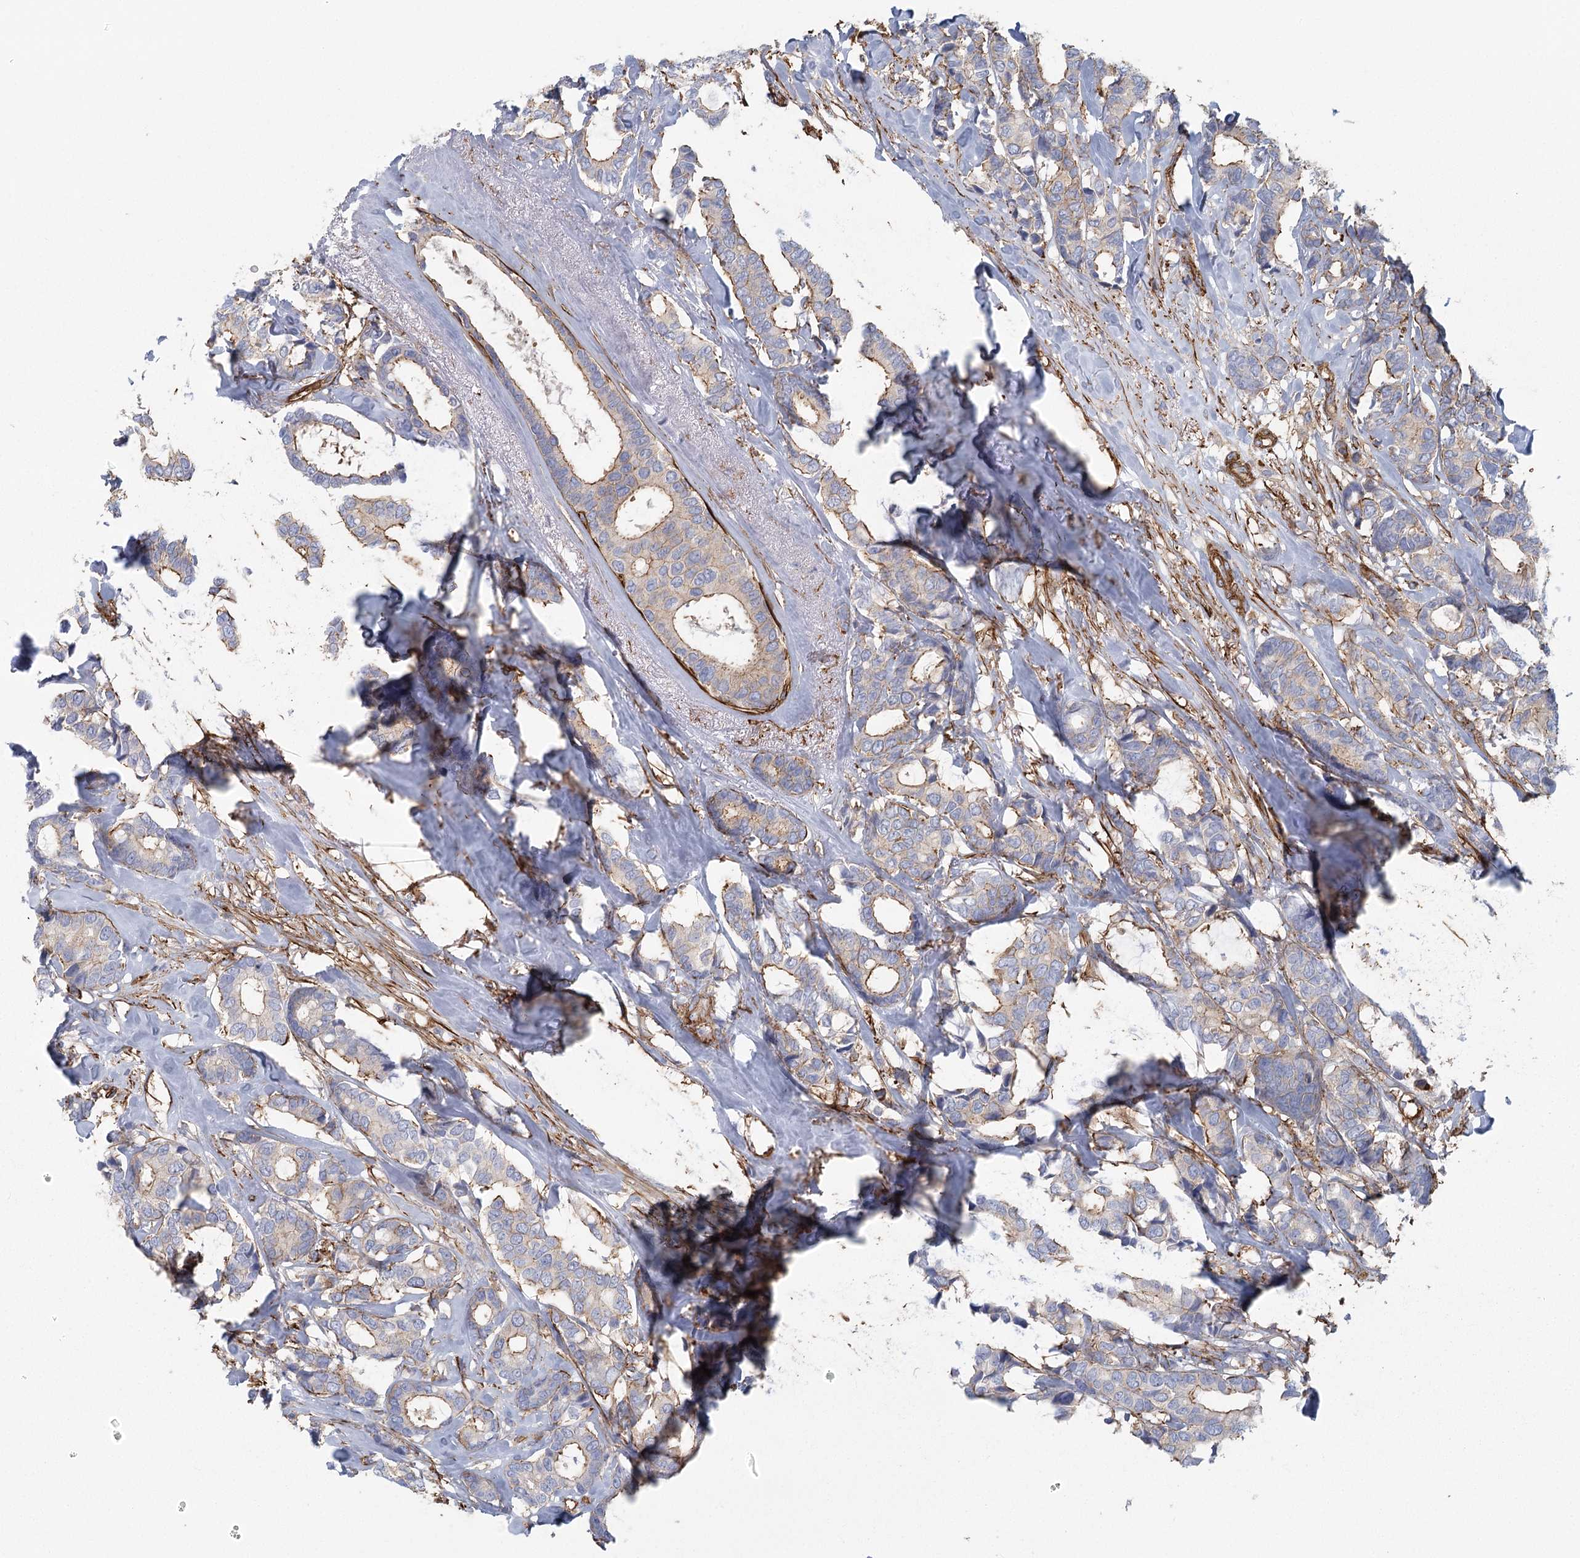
{"staining": {"intensity": "negative", "quantity": "none", "location": "none"}, "tissue": "breast cancer", "cell_type": "Tumor cells", "image_type": "cancer", "snomed": [{"axis": "morphology", "description": "Duct carcinoma"}, {"axis": "topography", "description": "Breast"}], "caption": "A histopathology image of human breast cancer (infiltrating ductal carcinoma) is negative for staining in tumor cells. (Stains: DAB immunohistochemistry (IHC) with hematoxylin counter stain, Microscopy: brightfield microscopy at high magnification).", "gene": "IFT46", "patient": {"sex": "female", "age": 87}}